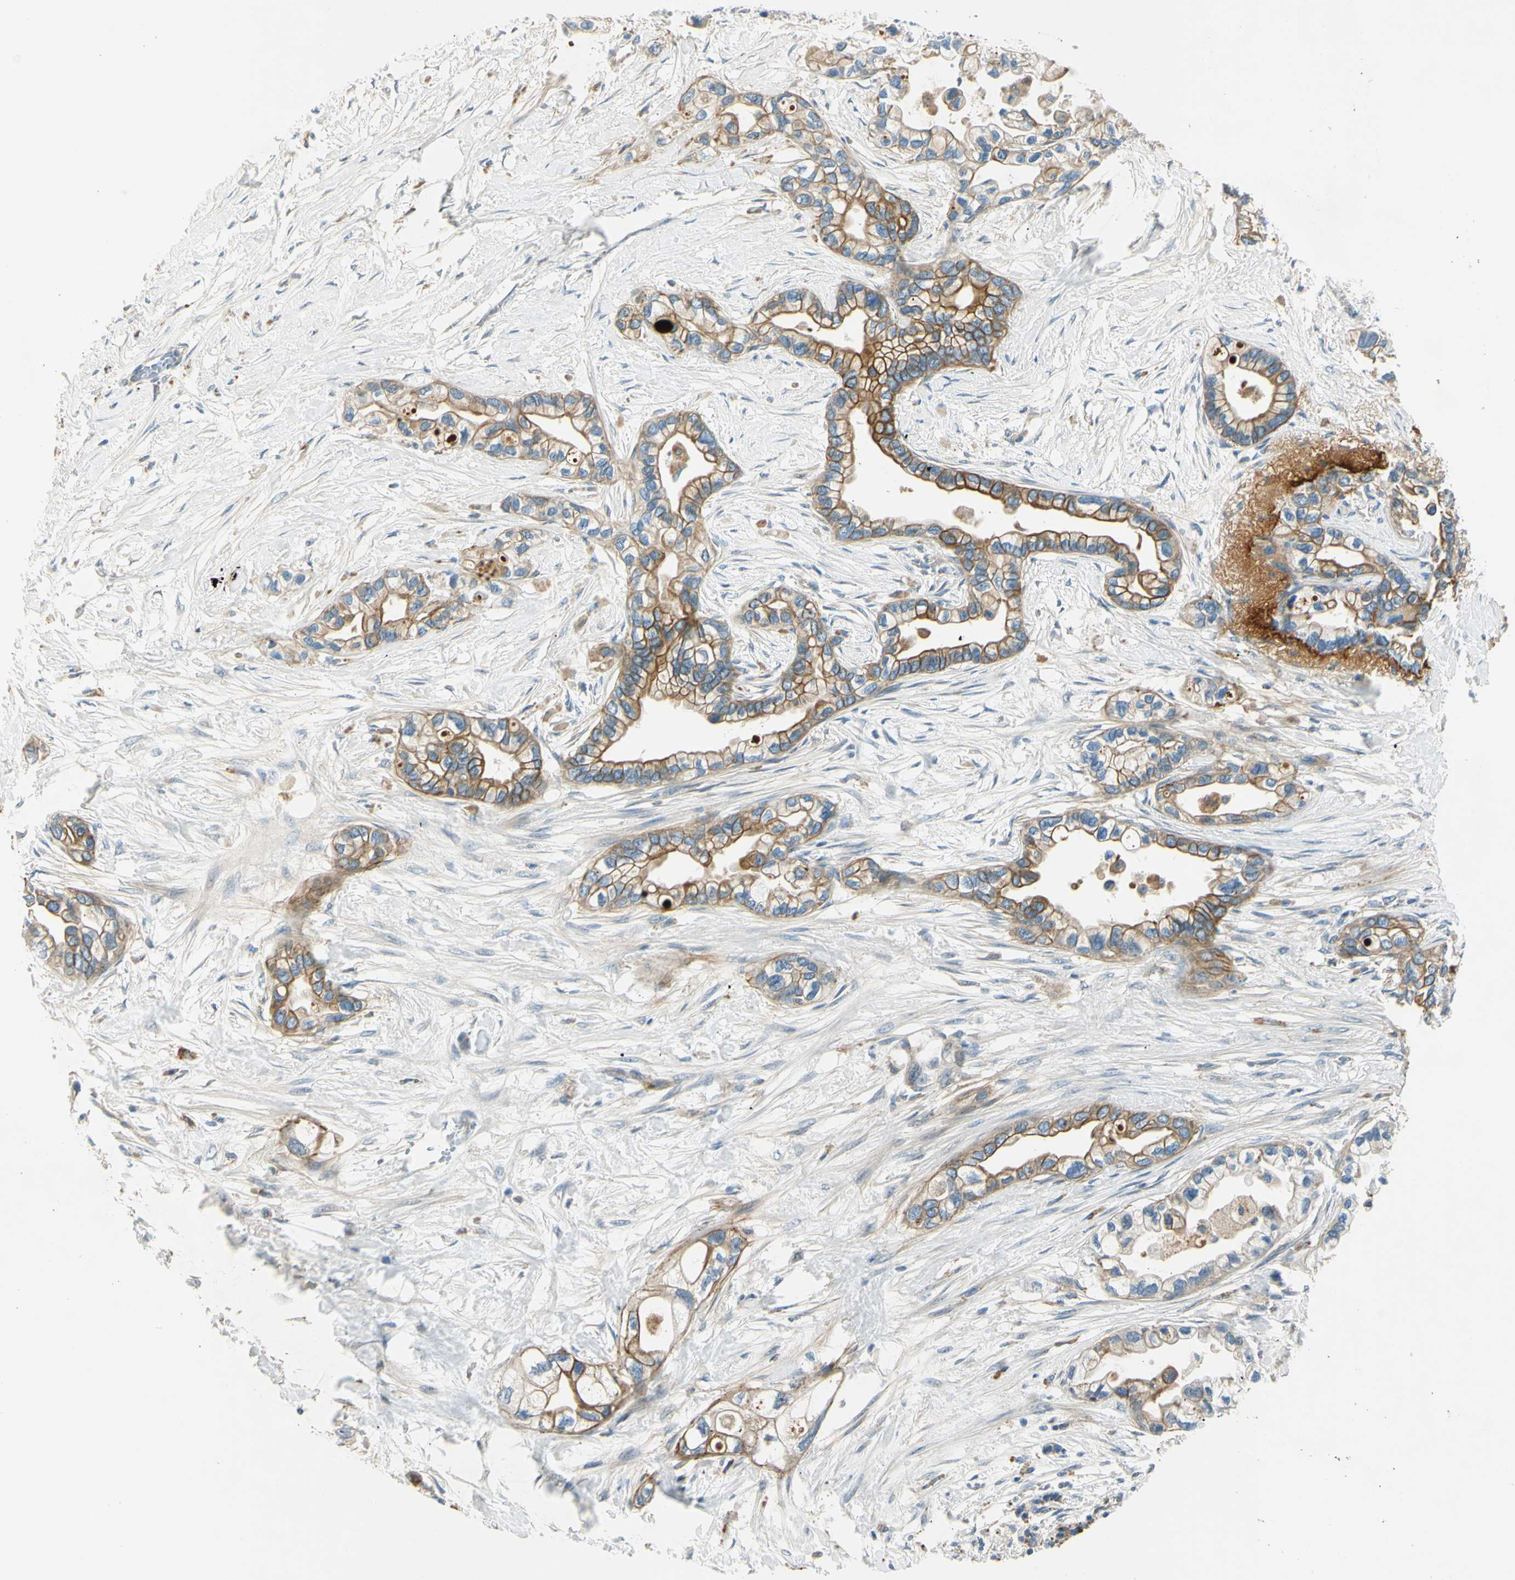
{"staining": {"intensity": "moderate", "quantity": ">75%", "location": "cytoplasmic/membranous"}, "tissue": "pancreatic cancer", "cell_type": "Tumor cells", "image_type": "cancer", "snomed": [{"axis": "morphology", "description": "Adenocarcinoma, NOS"}, {"axis": "topography", "description": "Pancreas"}], "caption": "Protein expression analysis of pancreatic cancer demonstrates moderate cytoplasmic/membranous staining in about >75% of tumor cells. (DAB (3,3'-diaminobenzidine) = brown stain, brightfield microscopy at high magnification).", "gene": "LAMA3", "patient": {"sex": "female", "age": 77}}